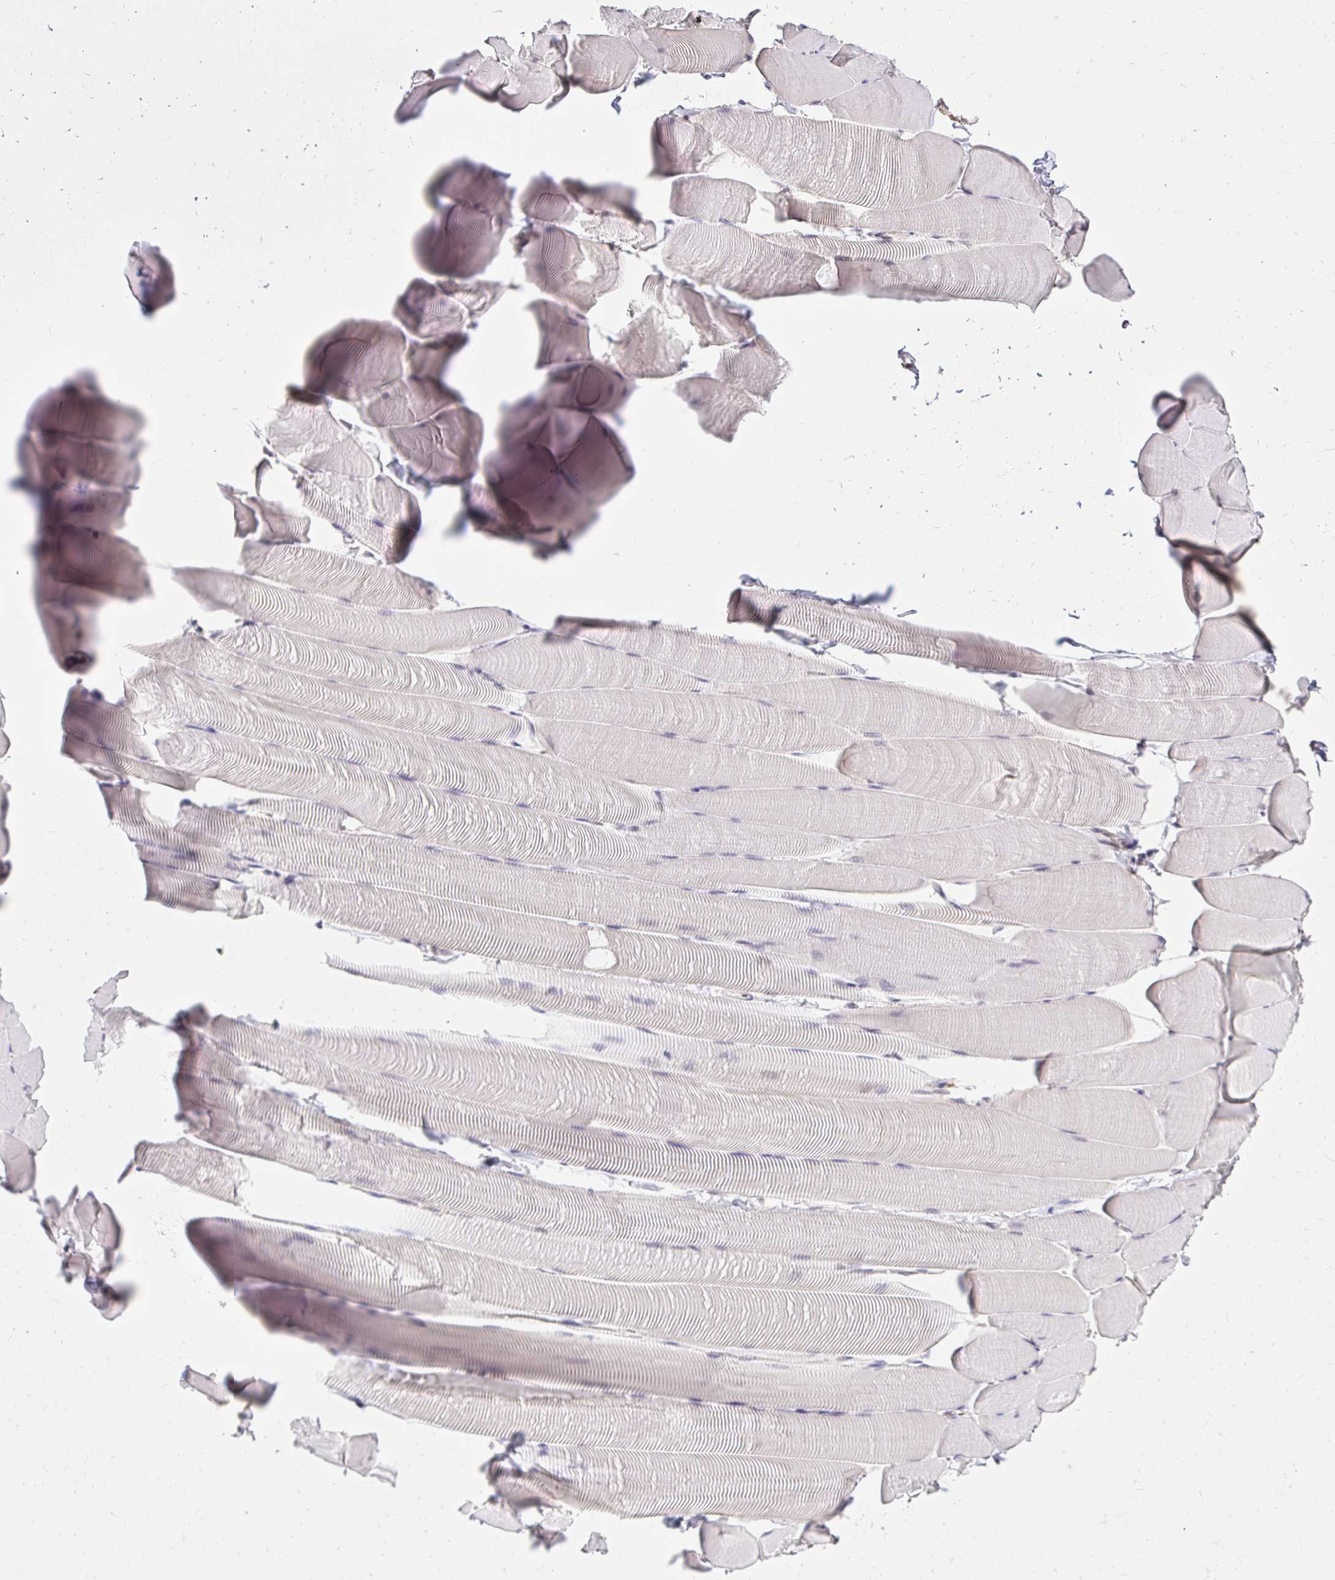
{"staining": {"intensity": "negative", "quantity": "none", "location": "none"}, "tissue": "skeletal muscle", "cell_type": "Myocytes", "image_type": "normal", "snomed": [{"axis": "morphology", "description": "Normal tissue, NOS"}, {"axis": "topography", "description": "Skeletal muscle"}], "caption": "Myocytes show no significant protein positivity in unremarkable skeletal muscle. Brightfield microscopy of IHC stained with DAB (3,3'-diaminobenzidine) (brown) and hematoxylin (blue), captured at high magnification.", "gene": "RIMS4", "patient": {"sex": "male", "age": 25}}